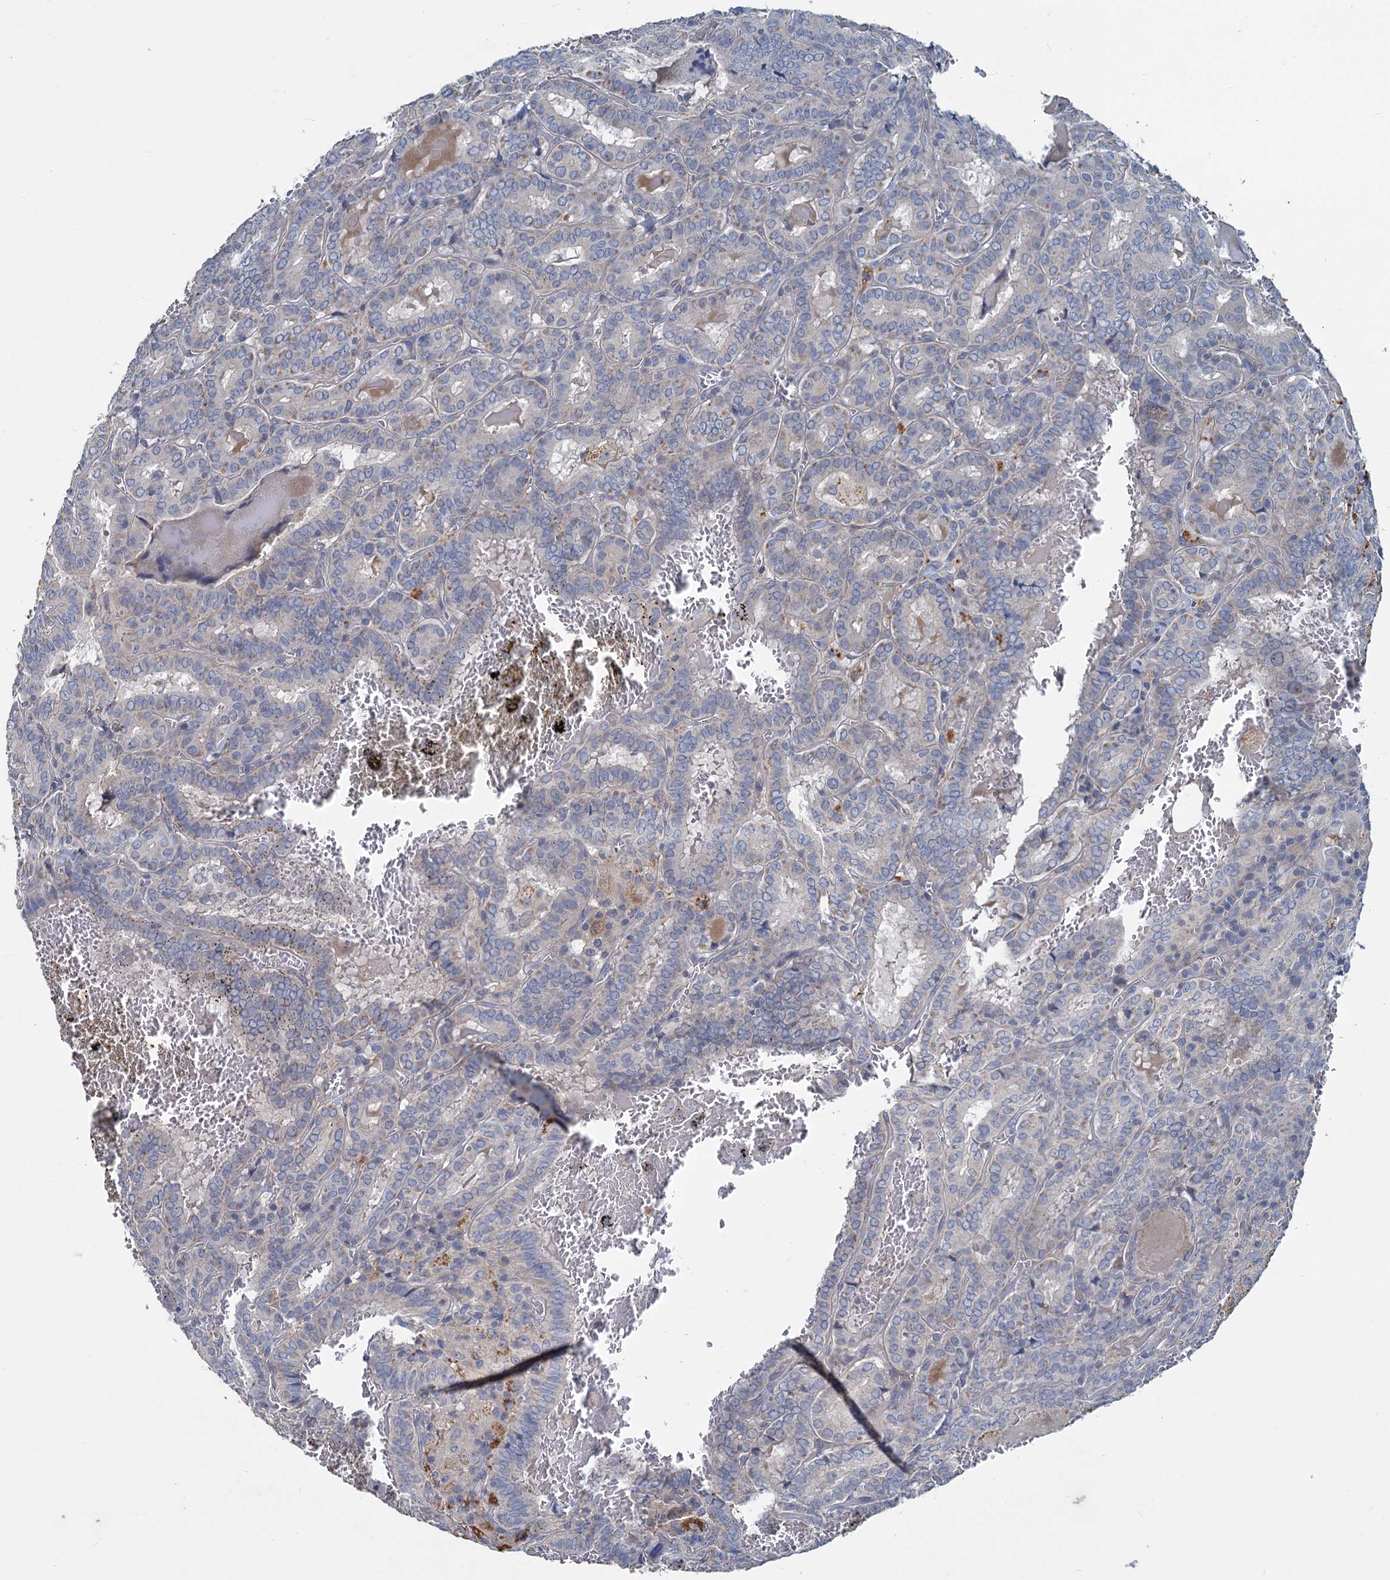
{"staining": {"intensity": "negative", "quantity": "none", "location": "none"}, "tissue": "thyroid cancer", "cell_type": "Tumor cells", "image_type": "cancer", "snomed": [{"axis": "morphology", "description": "Papillary adenocarcinoma, NOS"}, {"axis": "topography", "description": "Thyroid gland"}], "caption": "Tumor cells show no significant protein positivity in thyroid cancer.", "gene": "SLC2A7", "patient": {"sex": "female", "age": 72}}